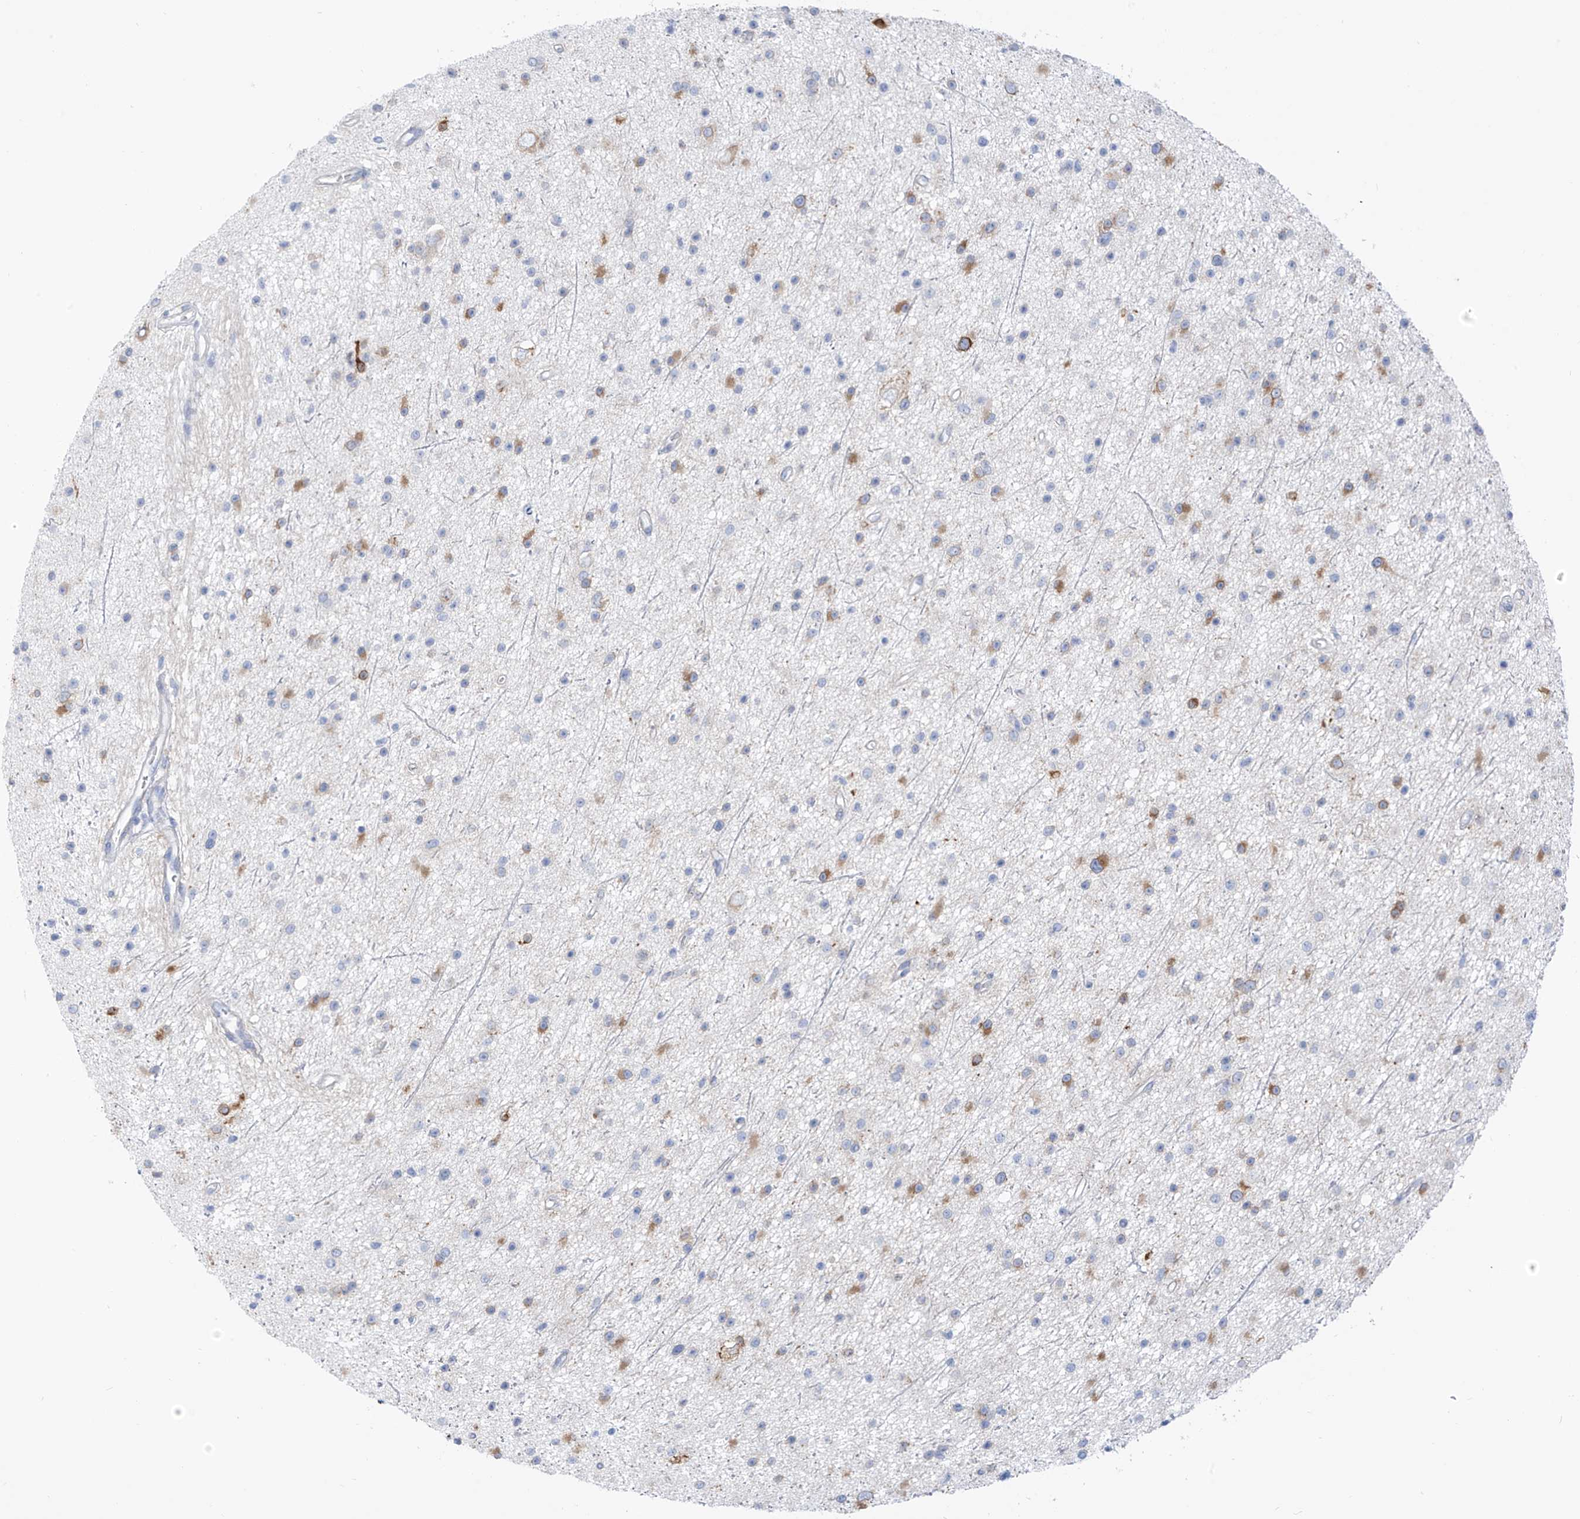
{"staining": {"intensity": "moderate", "quantity": "<25%", "location": "cytoplasmic/membranous"}, "tissue": "glioma", "cell_type": "Tumor cells", "image_type": "cancer", "snomed": [{"axis": "morphology", "description": "Glioma, malignant, Low grade"}, {"axis": "topography", "description": "Cerebral cortex"}], "caption": "Protein staining by IHC demonstrates moderate cytoplasmic/membranous staining in about <25% of tumor cells in malignant glioma (low-grade).", "gene": "RCN2", "patient": {"sex": "female", "age": 39}}